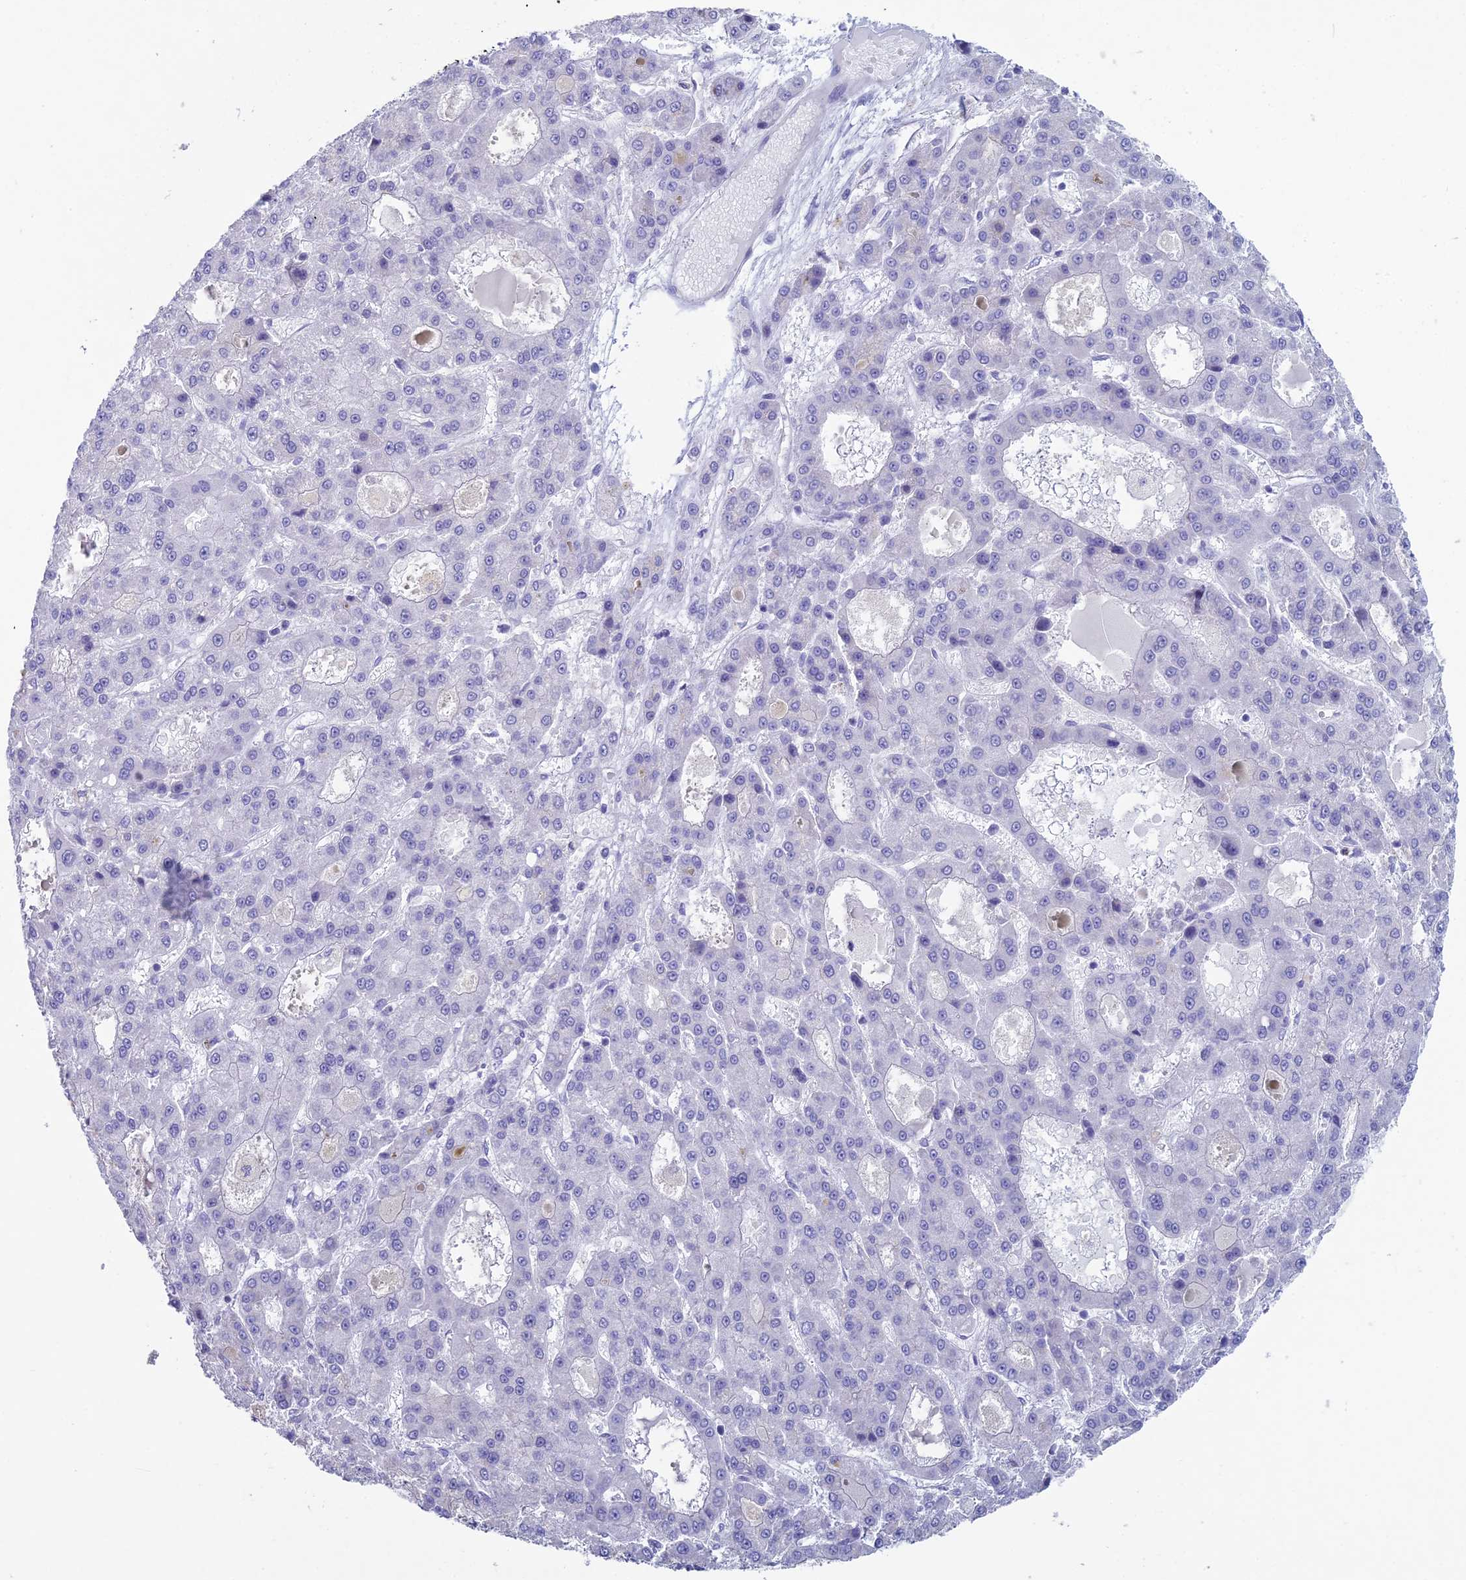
{"staining": {"intensity": "negative", "quantity": "none", "location": "none"}, "tissue": "liver cancer", "cell_type": "Tumor cells", "image_type": "cancer", "snomed": [{"axis": "morphology", "description": "Carcinoma, Hepatocellular, NOS"}, {"axis": "topography", "description": "Liver"}], "caption": "Tumor cells show no significant positivity in liver cancer. (Brightfield microscopy of DAB IHC at high magnification).", "gene": "NCAM1", "patient": {"sex": "male", "age": 70}}